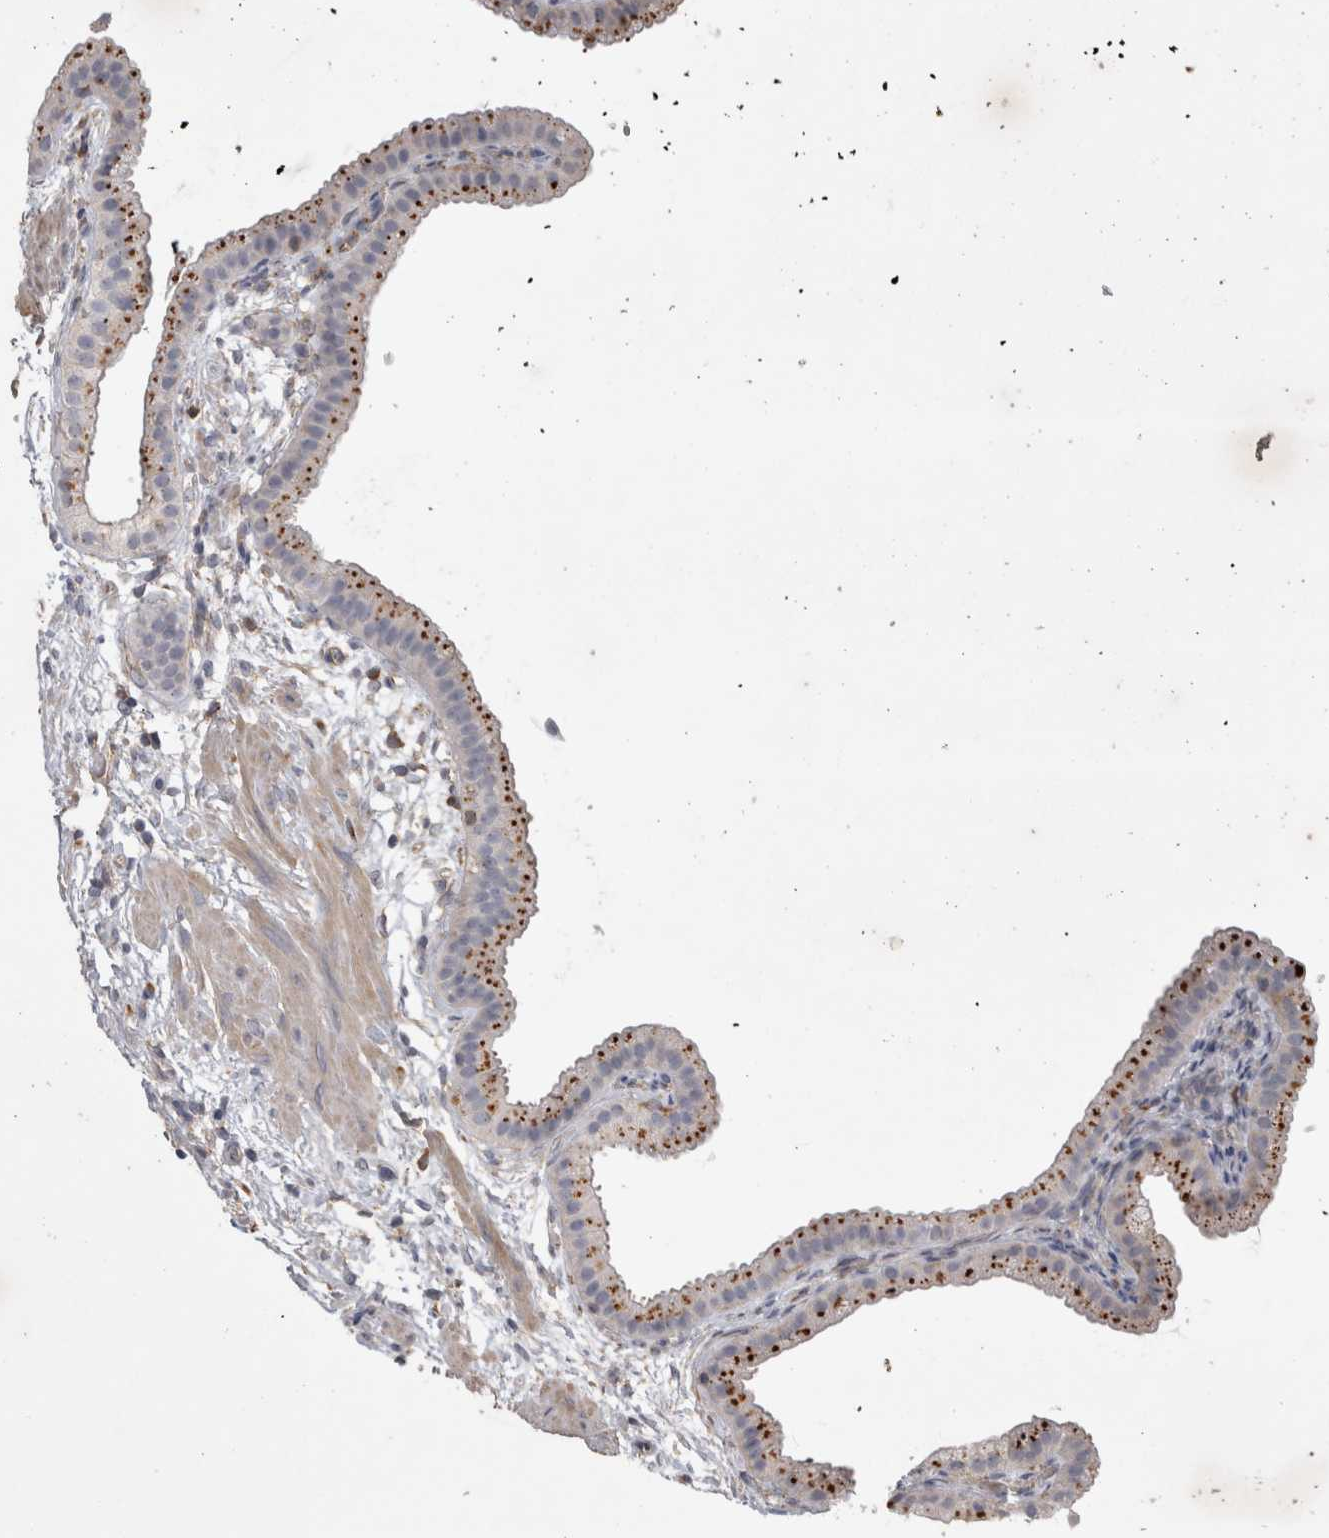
{"staining": {"intensity": "strong", "quantity": ">75%", "location": "cytoplasmic/membranous"}, "tissue": "gallbladder", "cell_type": "Glandular cells", "image_type": "normal", "snomed": [{"axis": "morphology", "description": "Normal tissue, NOS"}, {"axis": "topography", "description": "Gallbladder"}], "caption": "A photomicrograph of gallbladder stained for a protein shows strong cytoplasmic/membranous brown staining in glandular cells. (DAB IHC, brown staining for protein, blue staining for nuclei).", "gene": "STRADB", "patient": {"sex": "female", "age": 64}}